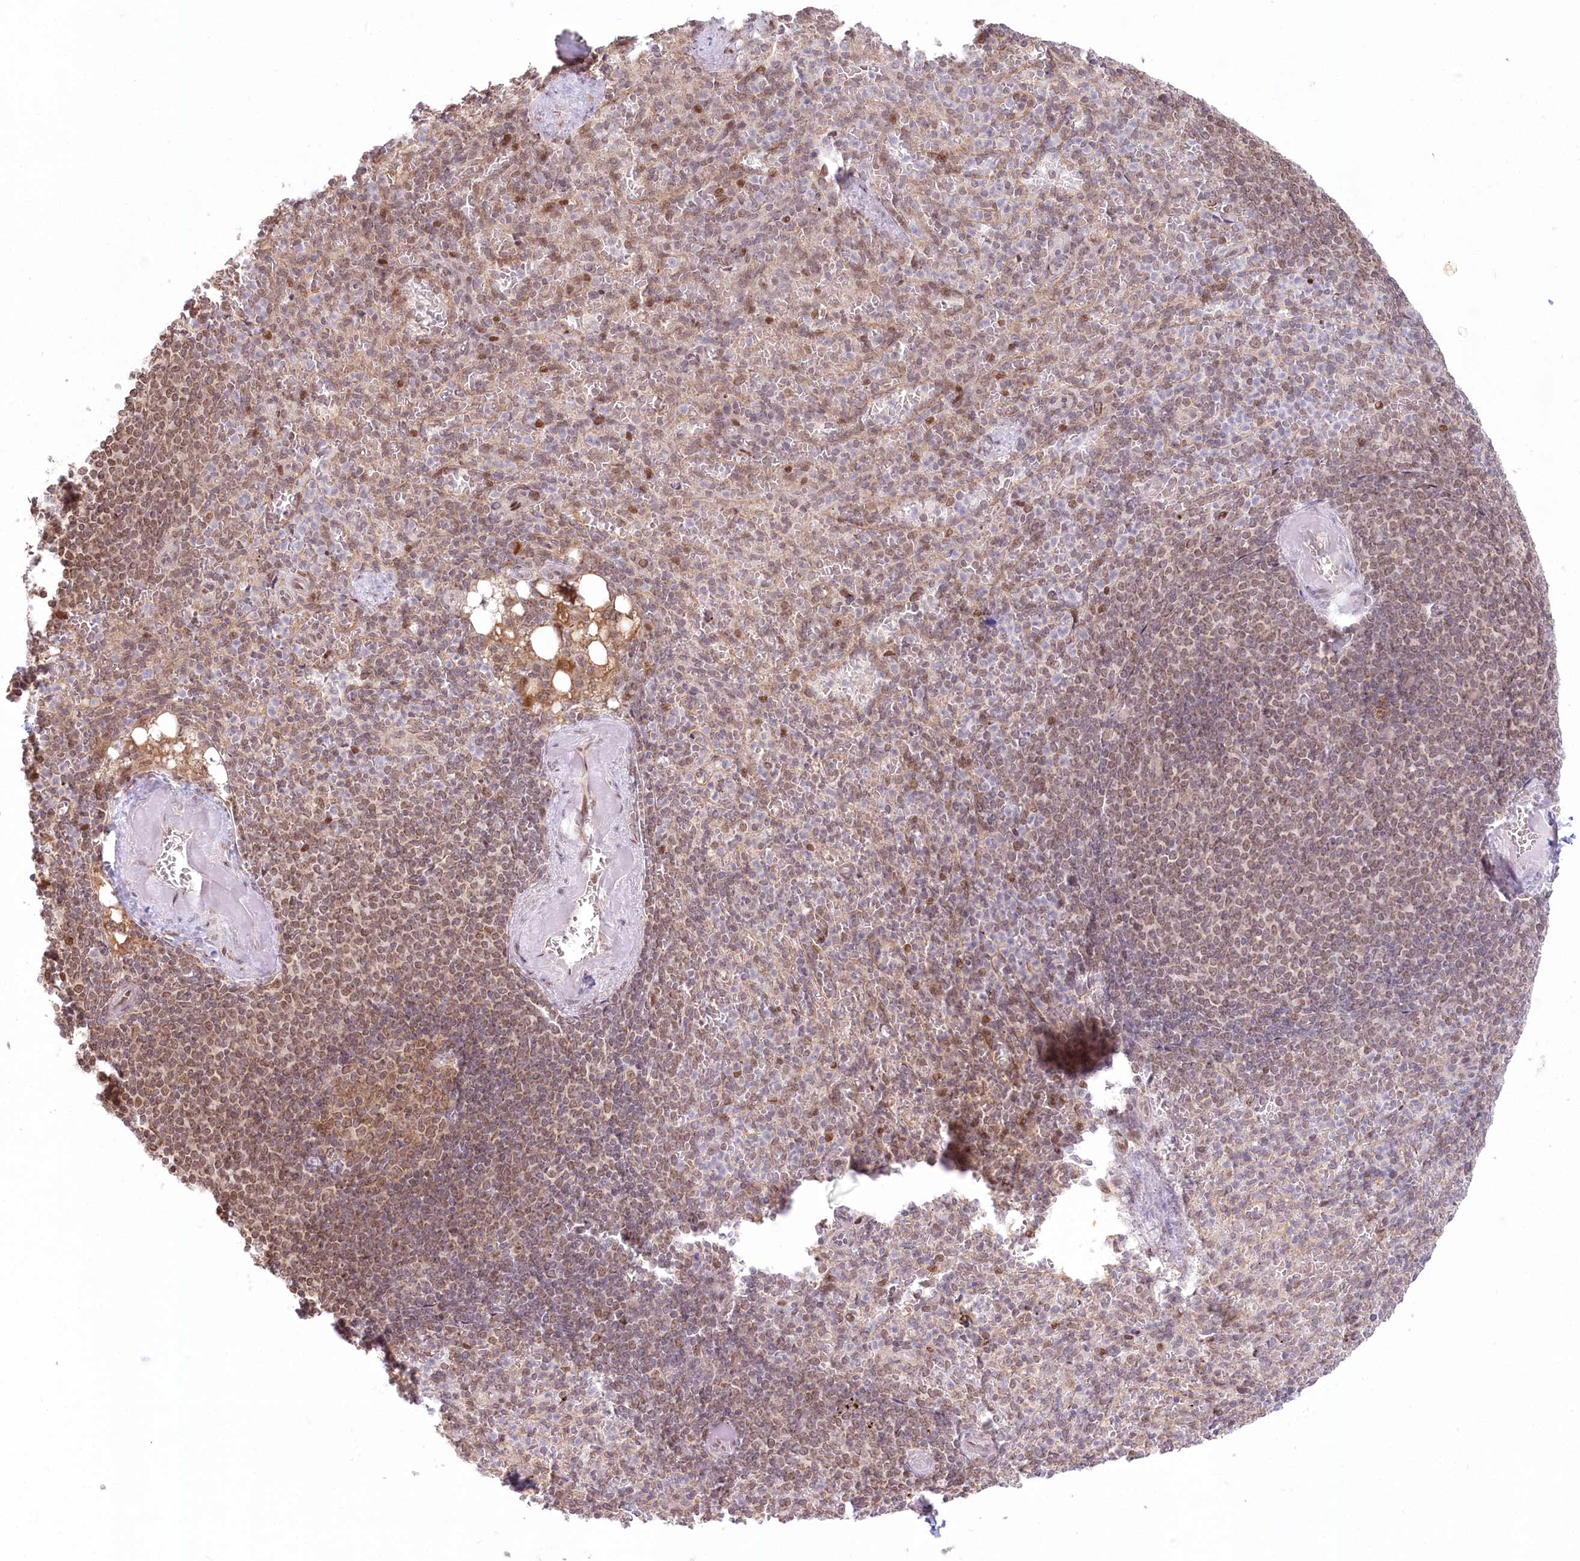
{"staining": {"intensity": "weak", "quantity": "25%-75%", "location": "cytoplasmic/membranous,nuclear"}, "tissue": "spleen", "cell_type": "Cells in red pulp", "image_type": "normal", "snomed": [{"axis": "morphology", "description": "Normal tissue, NOS"}, {"axis": "topography", "description": "Spleen"}], "caption": "DAB immunohistochemical staining of unremarkable human spleen exhibits weak cytoplasmic/membranous,nuclear protein expression in about 25%-75% of cells in red pulp.", "gene": "PYURF", "patient": {"sex": "female", "age": 74}}